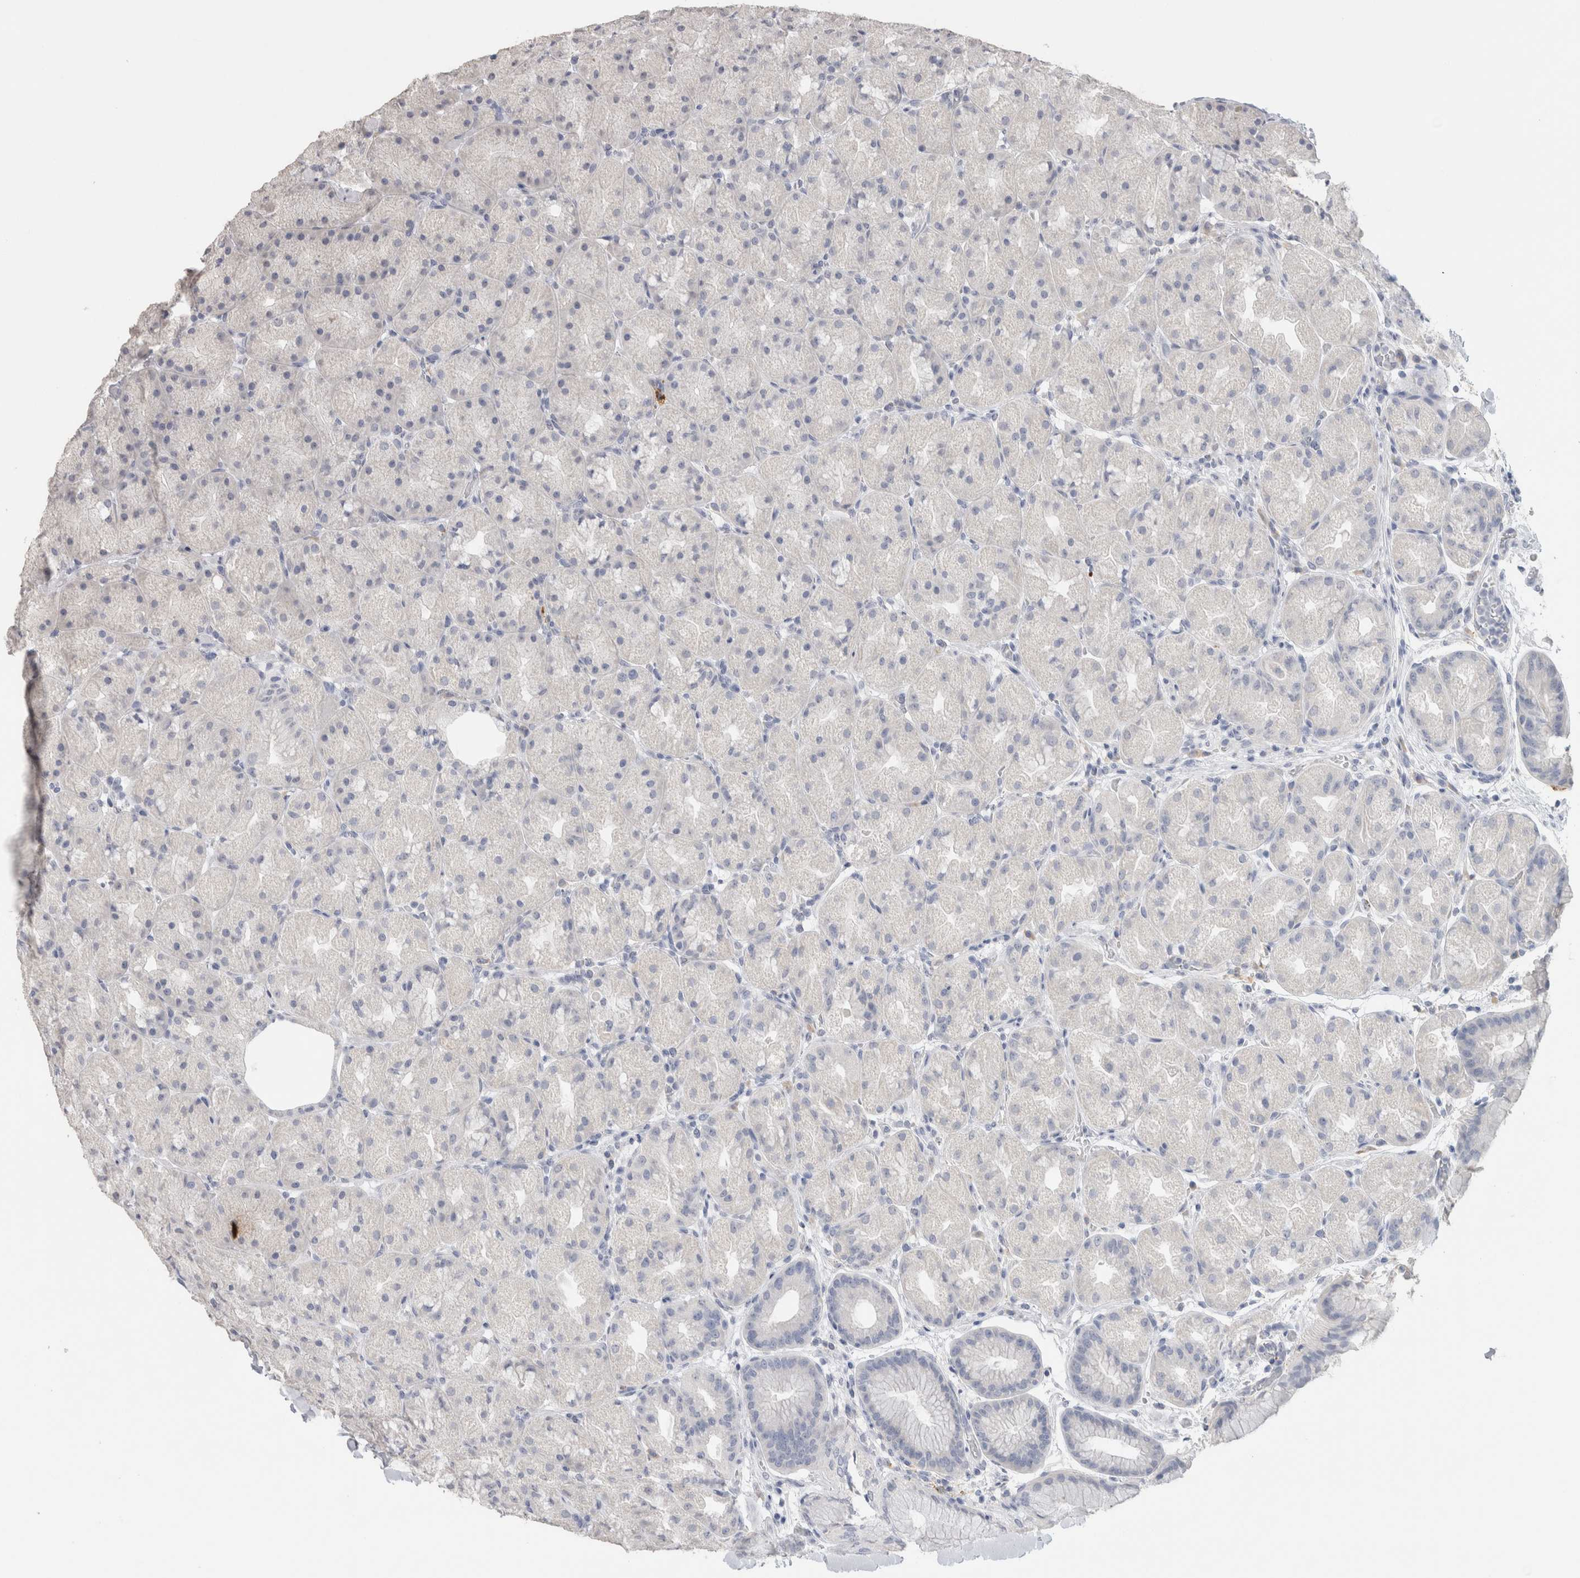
{"staining": {"intensity": "negative", "quantity": "none", "location": "none"}, "tissue": "stomach", "cell_type": "Glandular cells", "image_type": "normal", "snomed": [{"axis": "morphology", "description": "Normal tissue, NOS"}, {"axis": "topography", "description": "Stomach, upper"}, {"axis": "topography", "description": "Stomach"}], "caption": "The histopathology image displays no significant positivity in glandular cells of stomach. The staining is performed using DAB (3,3'-diaminobenzidine) brown chromogen with nuclei counter-stained in using hematoxylin.", "gene": "LAMP3", "patient": {"sex": "male", "age": 48}}